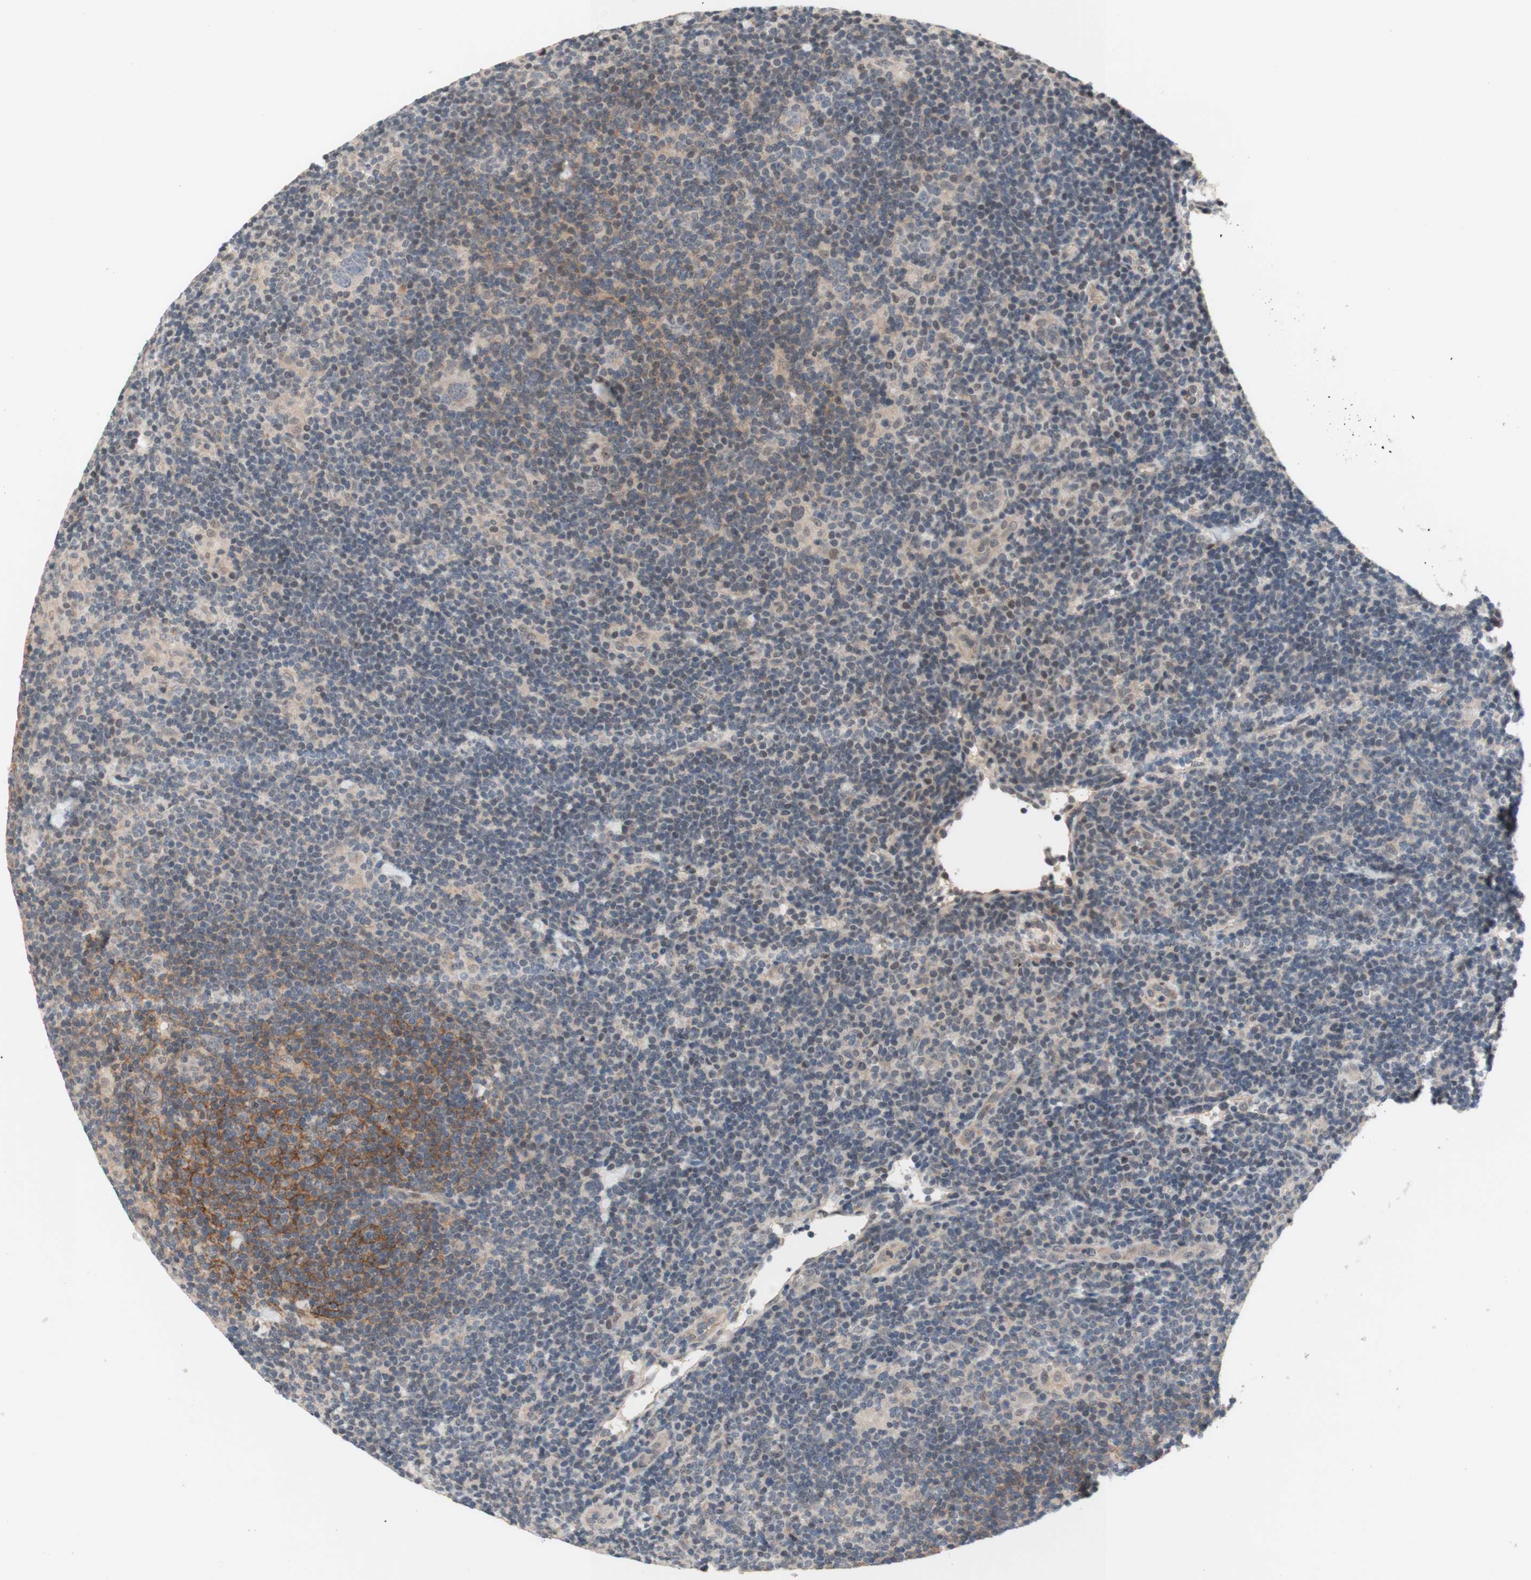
{"staining": {"intensity": "negative", "quantity": "none", "location": "none"}, "tissue": "lymphoma", "cell_type": "Tumor cells", "image_type": "cancer", "snomed": [{"axis": "morphology", "description": "Hodgkin's disease, NOS"}, {"axis": "topography", "description": "Lymph node"}], "caption": "A high-resolution photomicrograph shows IHC staining of lymphoma, which exhibits no significant expression in tumor cells.", "gene": "CD55", "patient": {"sex": "female", "age": 57}}